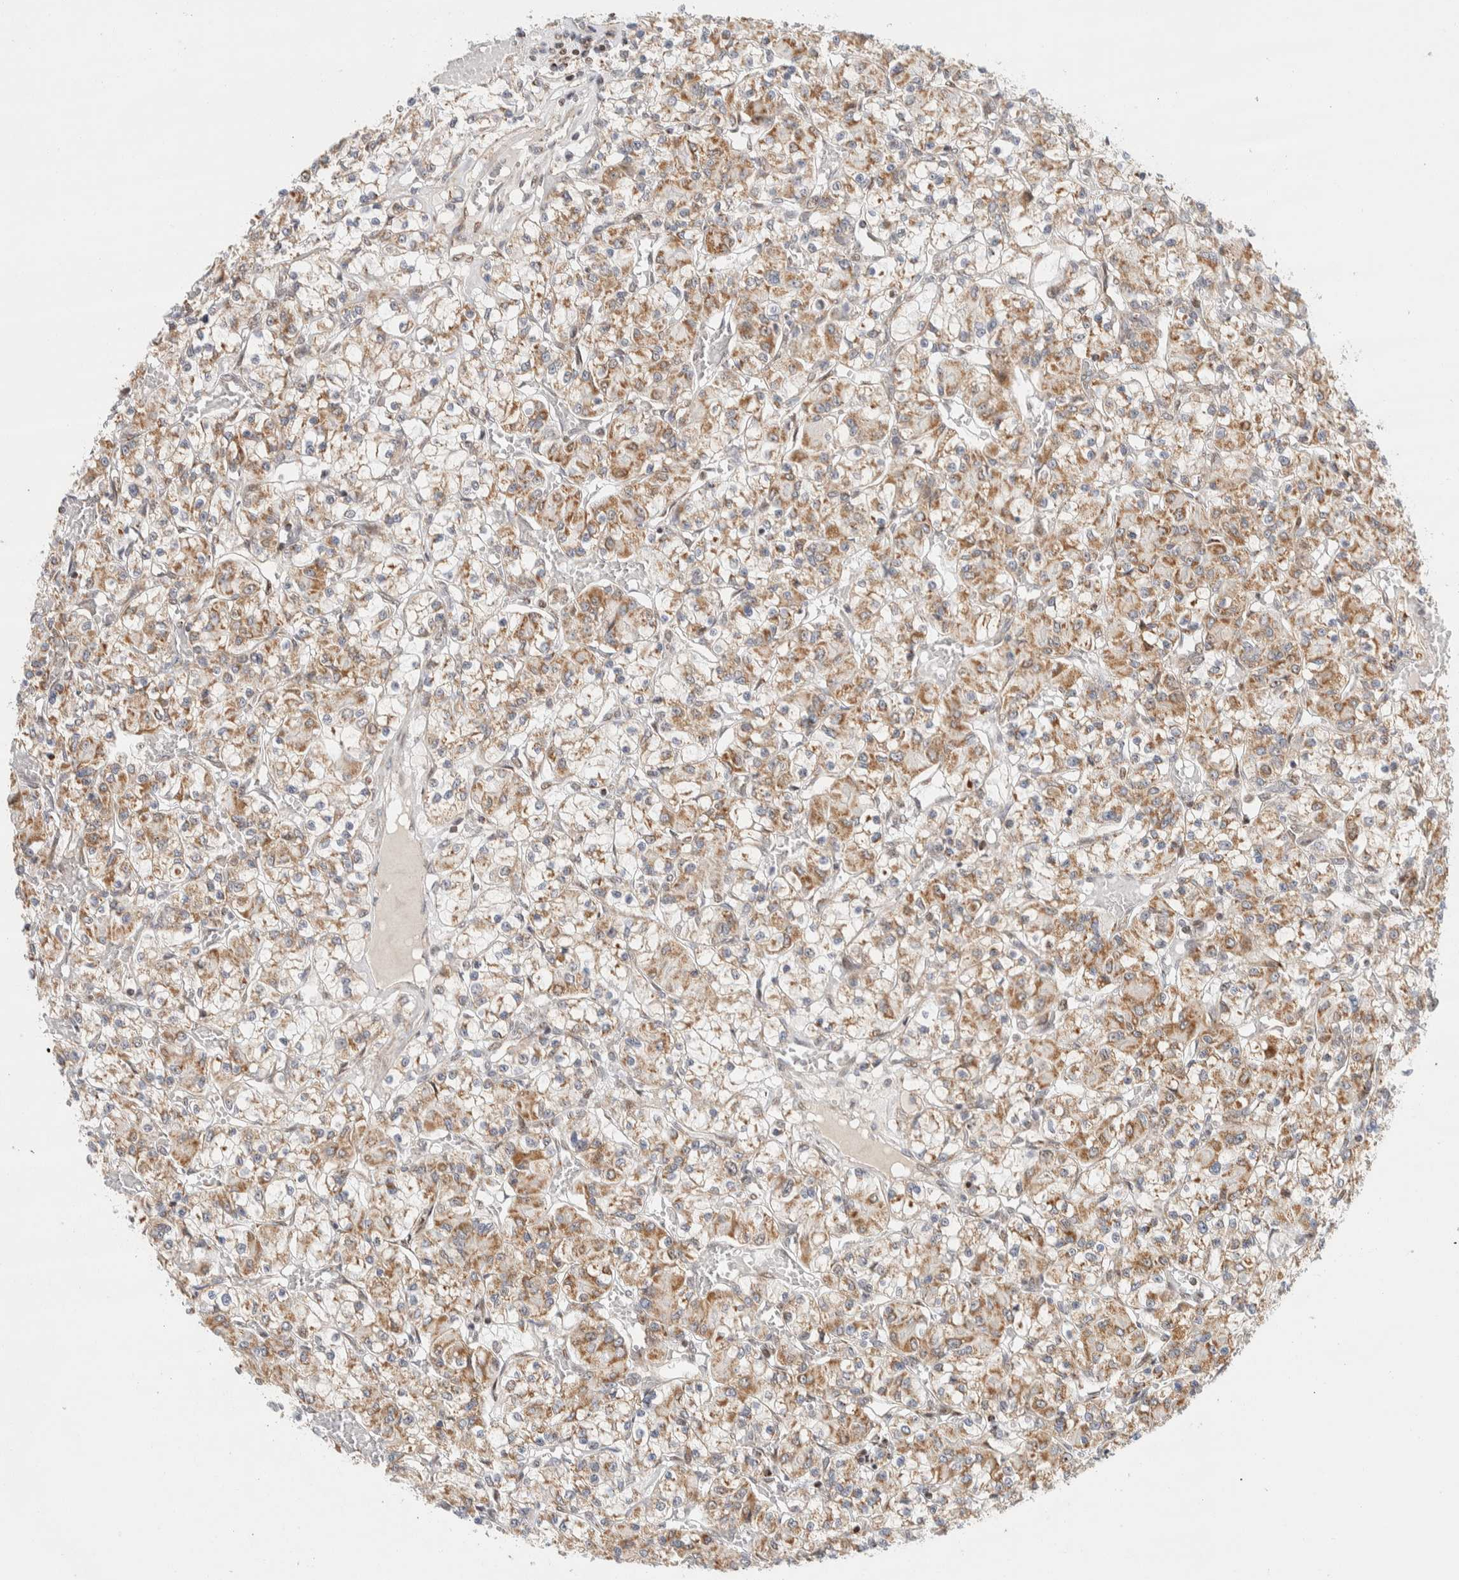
{"staining": {"intensity": "moderate", "quantity": ">75%", "location": "cytoplasmic/membranous"}, "tissue": "renal cancer", "cell_type": "Tumor cells", "image_type": "cancer", "snomed": [{"axis": "morphology", "description": "Adenocarcinoma, NOS"}, {"axis": "topography", "description": "Kidney"}], "caption": "IHC micrograph of adenocarcinoma (renal) stained for a protein (brown), which demonstrates medium levels of moderate cytoplasmic/membranous staining in approximately >75% of tumor cells.", "gene": "TSPAN32", "patient": {"sex": "female", "age": 59}}